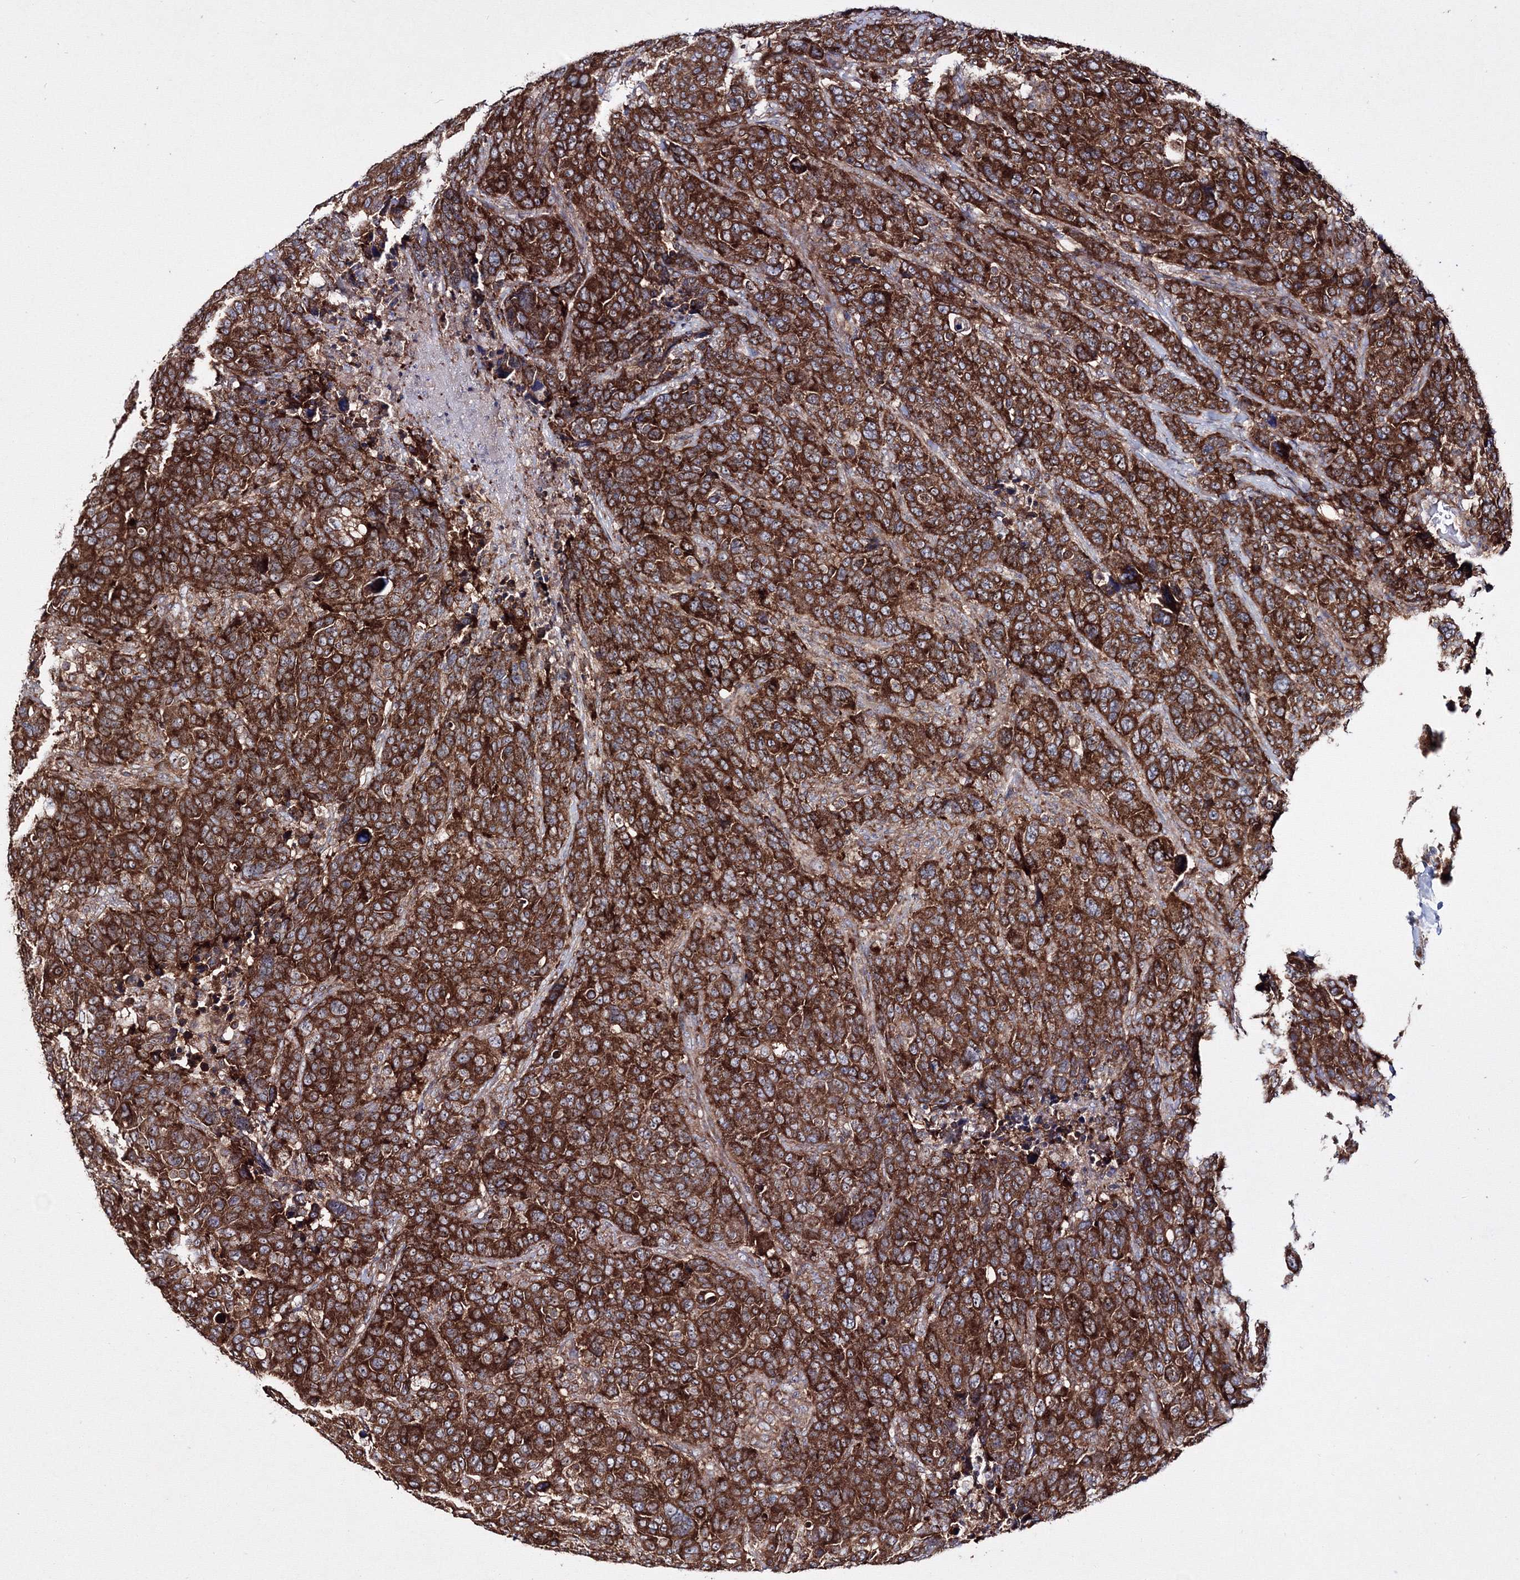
{"staining": {"intensity": "strong", "quantity": ">75%", "location": "cytoplasmic/membranous"}, "tissue": "breast cancer", "cell_type": "Tumor cells", "image_type": "cancer", "snomed": [{"axis": "morphology", "description": "Duct carcinoma"}, {"axis": "topography", "description": "Breast"}], "caption": "Breast infiltrating ductal carcinoma was stained to show a protein in brown. There is high levels of strong cytoplasmic/membranous positivity in about >75% of tumor cells. The staining is performed using DAB brown chromogen to label protein expression. The nuclei are counter-stained blue using hematoxylin.", "gene": "PEX13", "patient": {"sex": "female", "age": 37}}